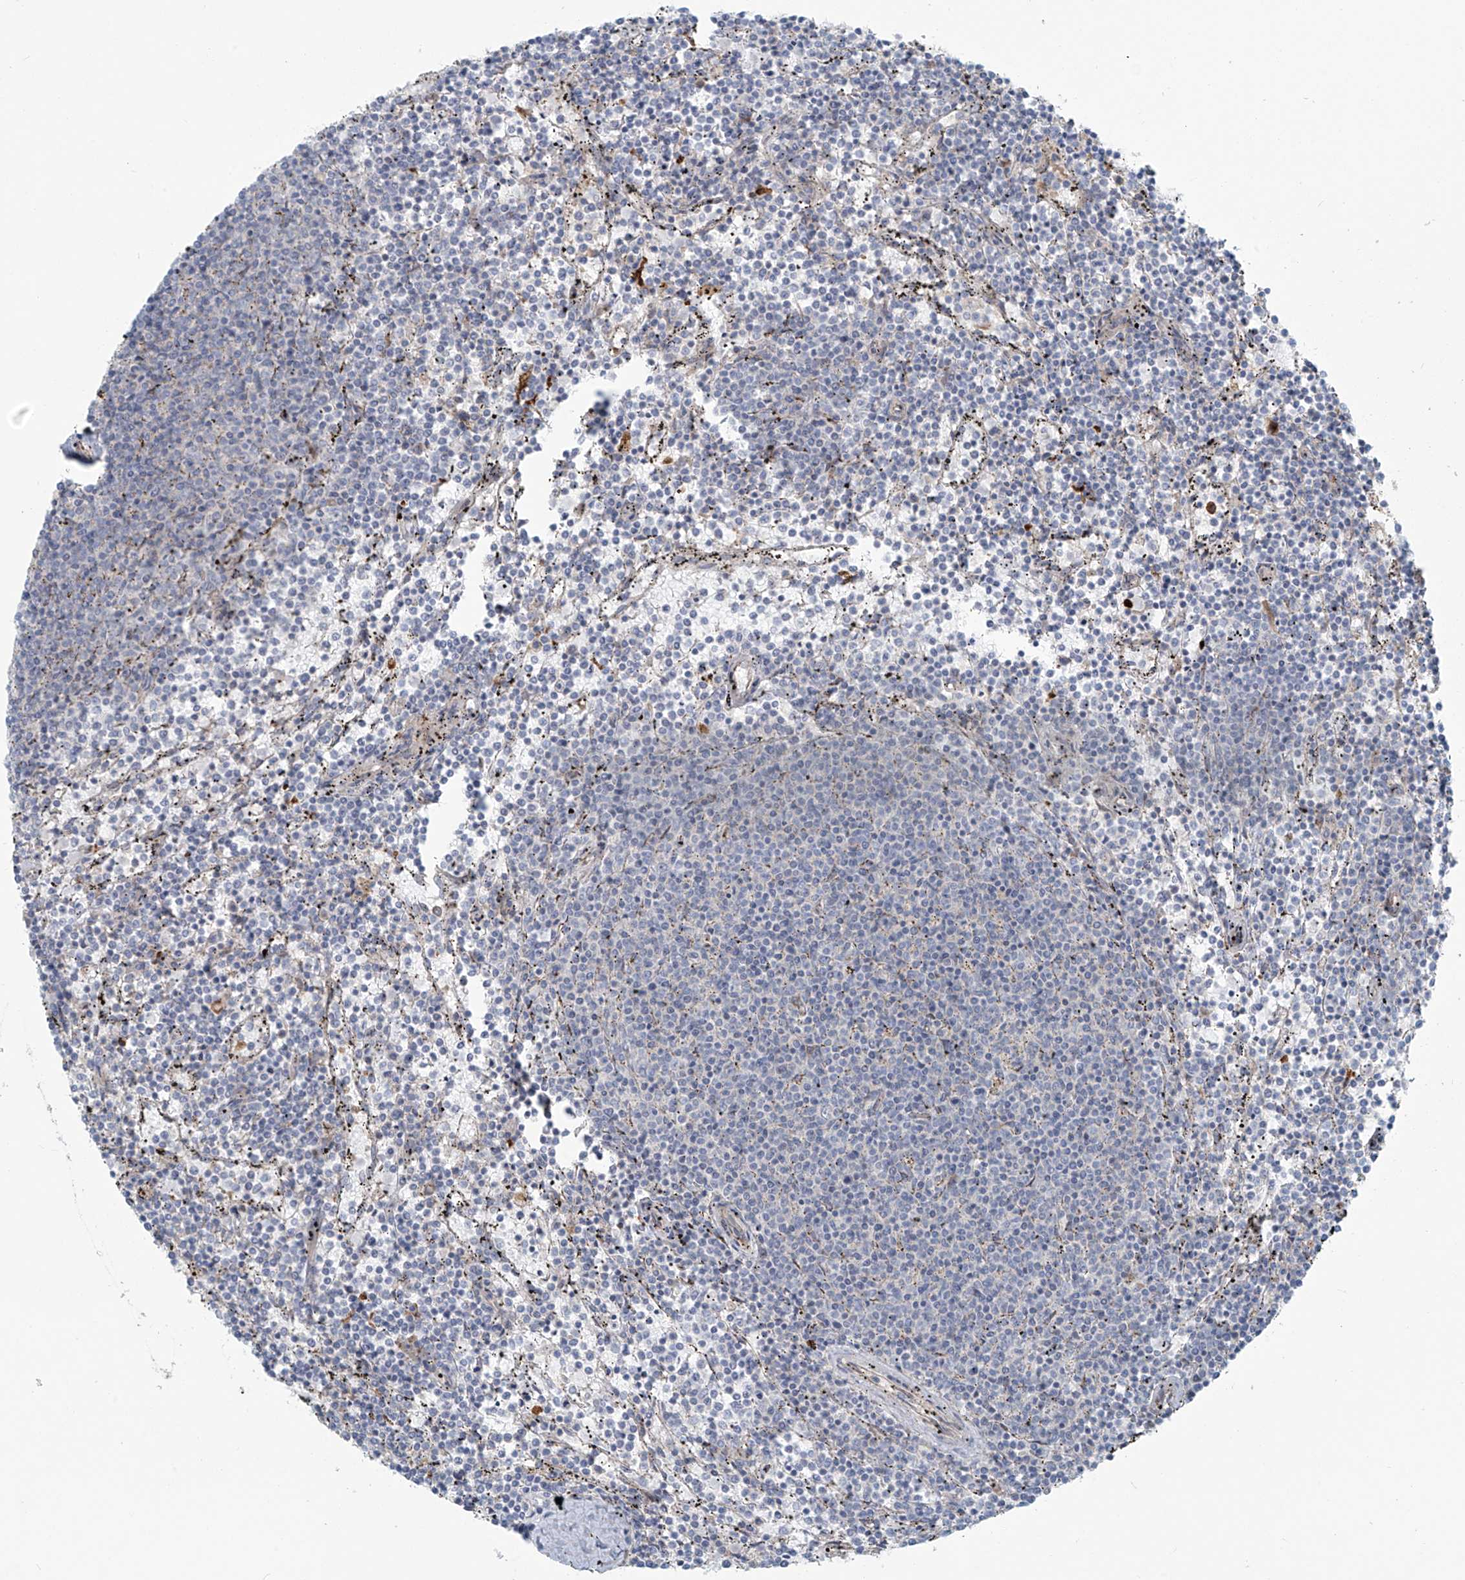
{"staining": {"intensity": "negative", "quantity": "none", "location": "none"}, "tissue": "lymphoma", "cell_type": "Tumor cells", "image_type": "cancer", "snomed": [{"axis": "morphology", "description": "Malignant lymphoma, non-Hodgkin's type, Low grade"}, {"axis": "topography", "description": "Spleen"}], "caption": "Human lymphoma stained for a protein using IHC shows no positivity in tumor cells.", "gene": "LZTS3", "patient": {"sex": "female", "age": 50}}